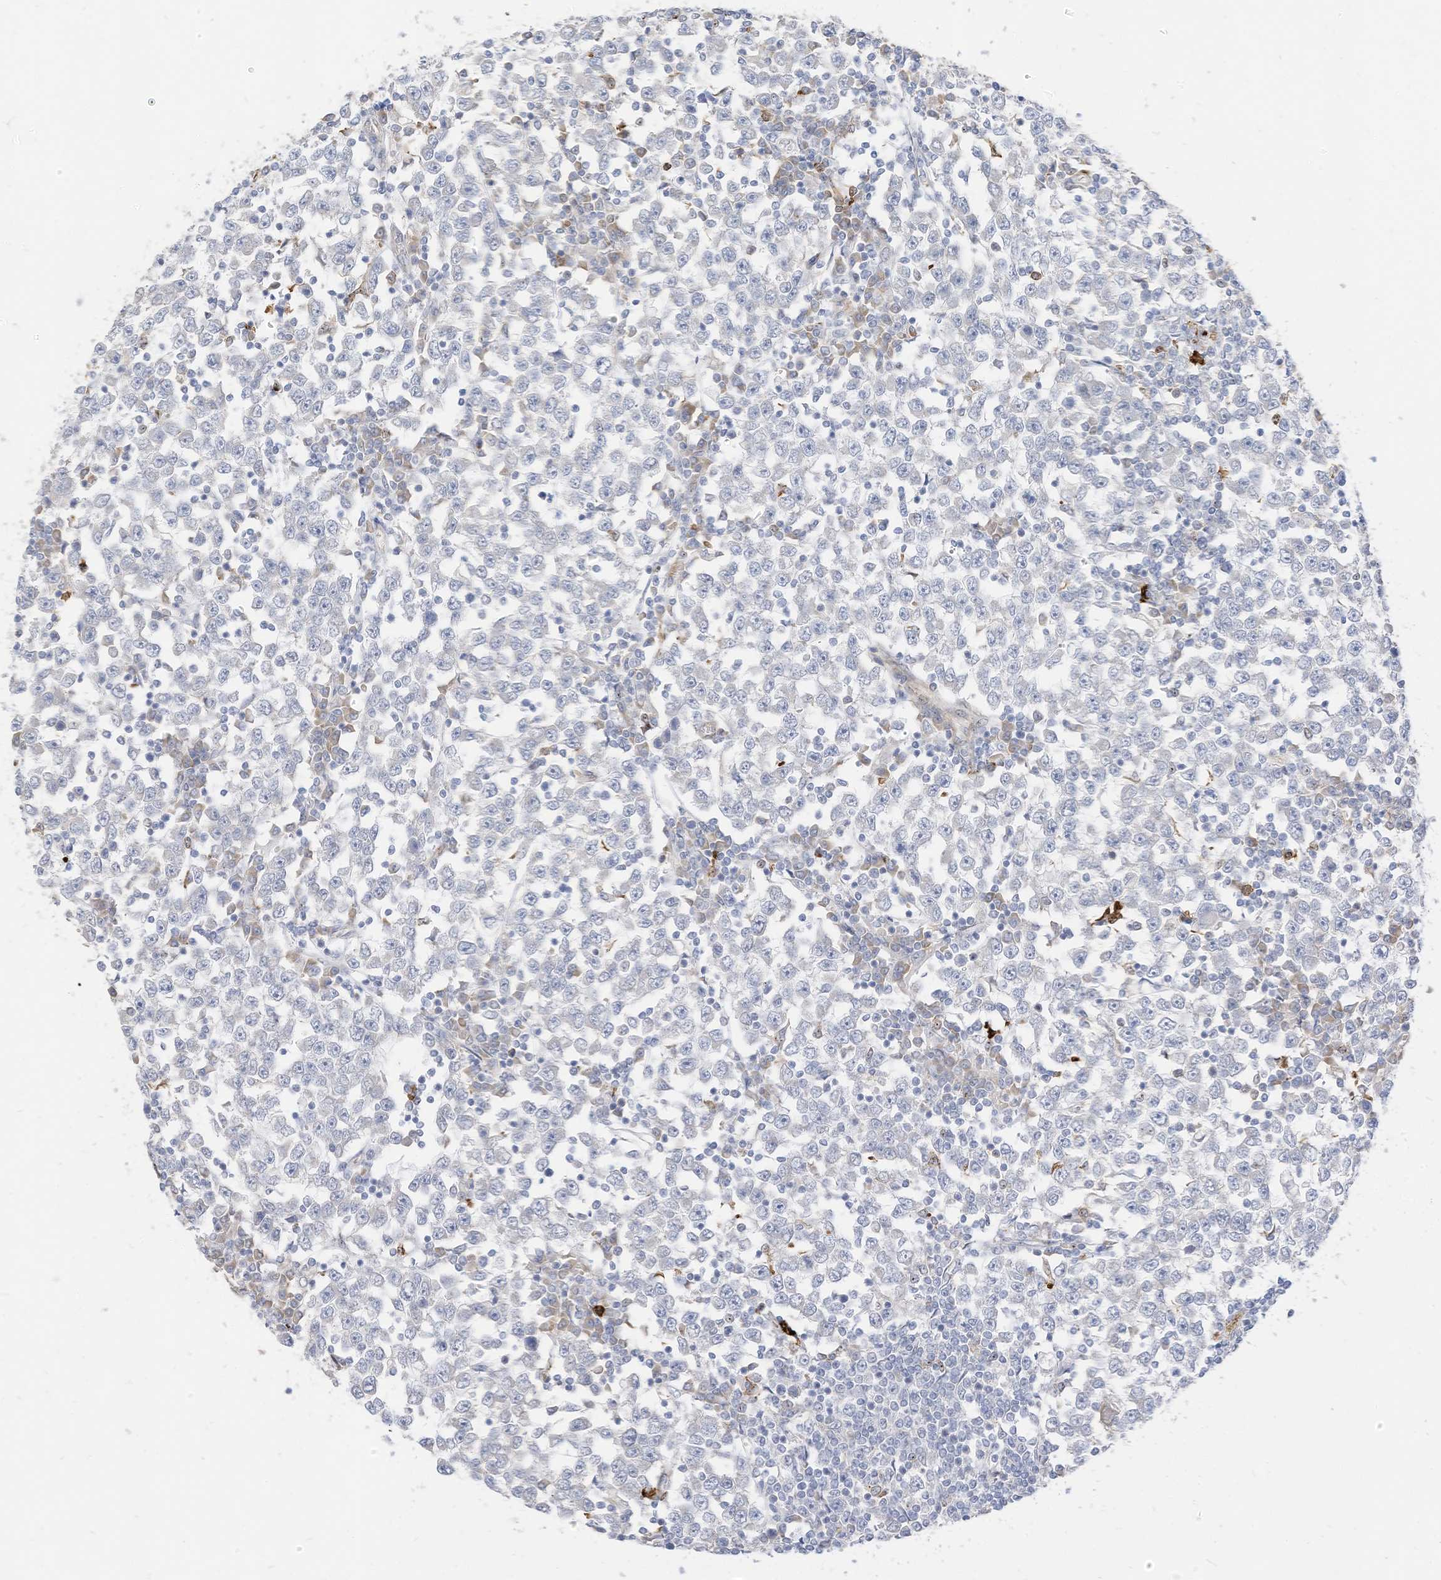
{"staining": {"intensity": "negative", "quantity": "none", "location": "none"}, "tissue": "testis cancer", "cell_type": "Tumor cells", "image_type": "cancer", "snomed": [{"axis": "morphology", "description": "Seminoma, NOS"}, {"axis": "topography", "description": "Testis"}], "caption": "Seminoma (testis) was stained to show a protein in brown. There is no significant expression in tumor cells.", "gene": "ATP13A1", "patient": {"sex": "male", "age": 65}}